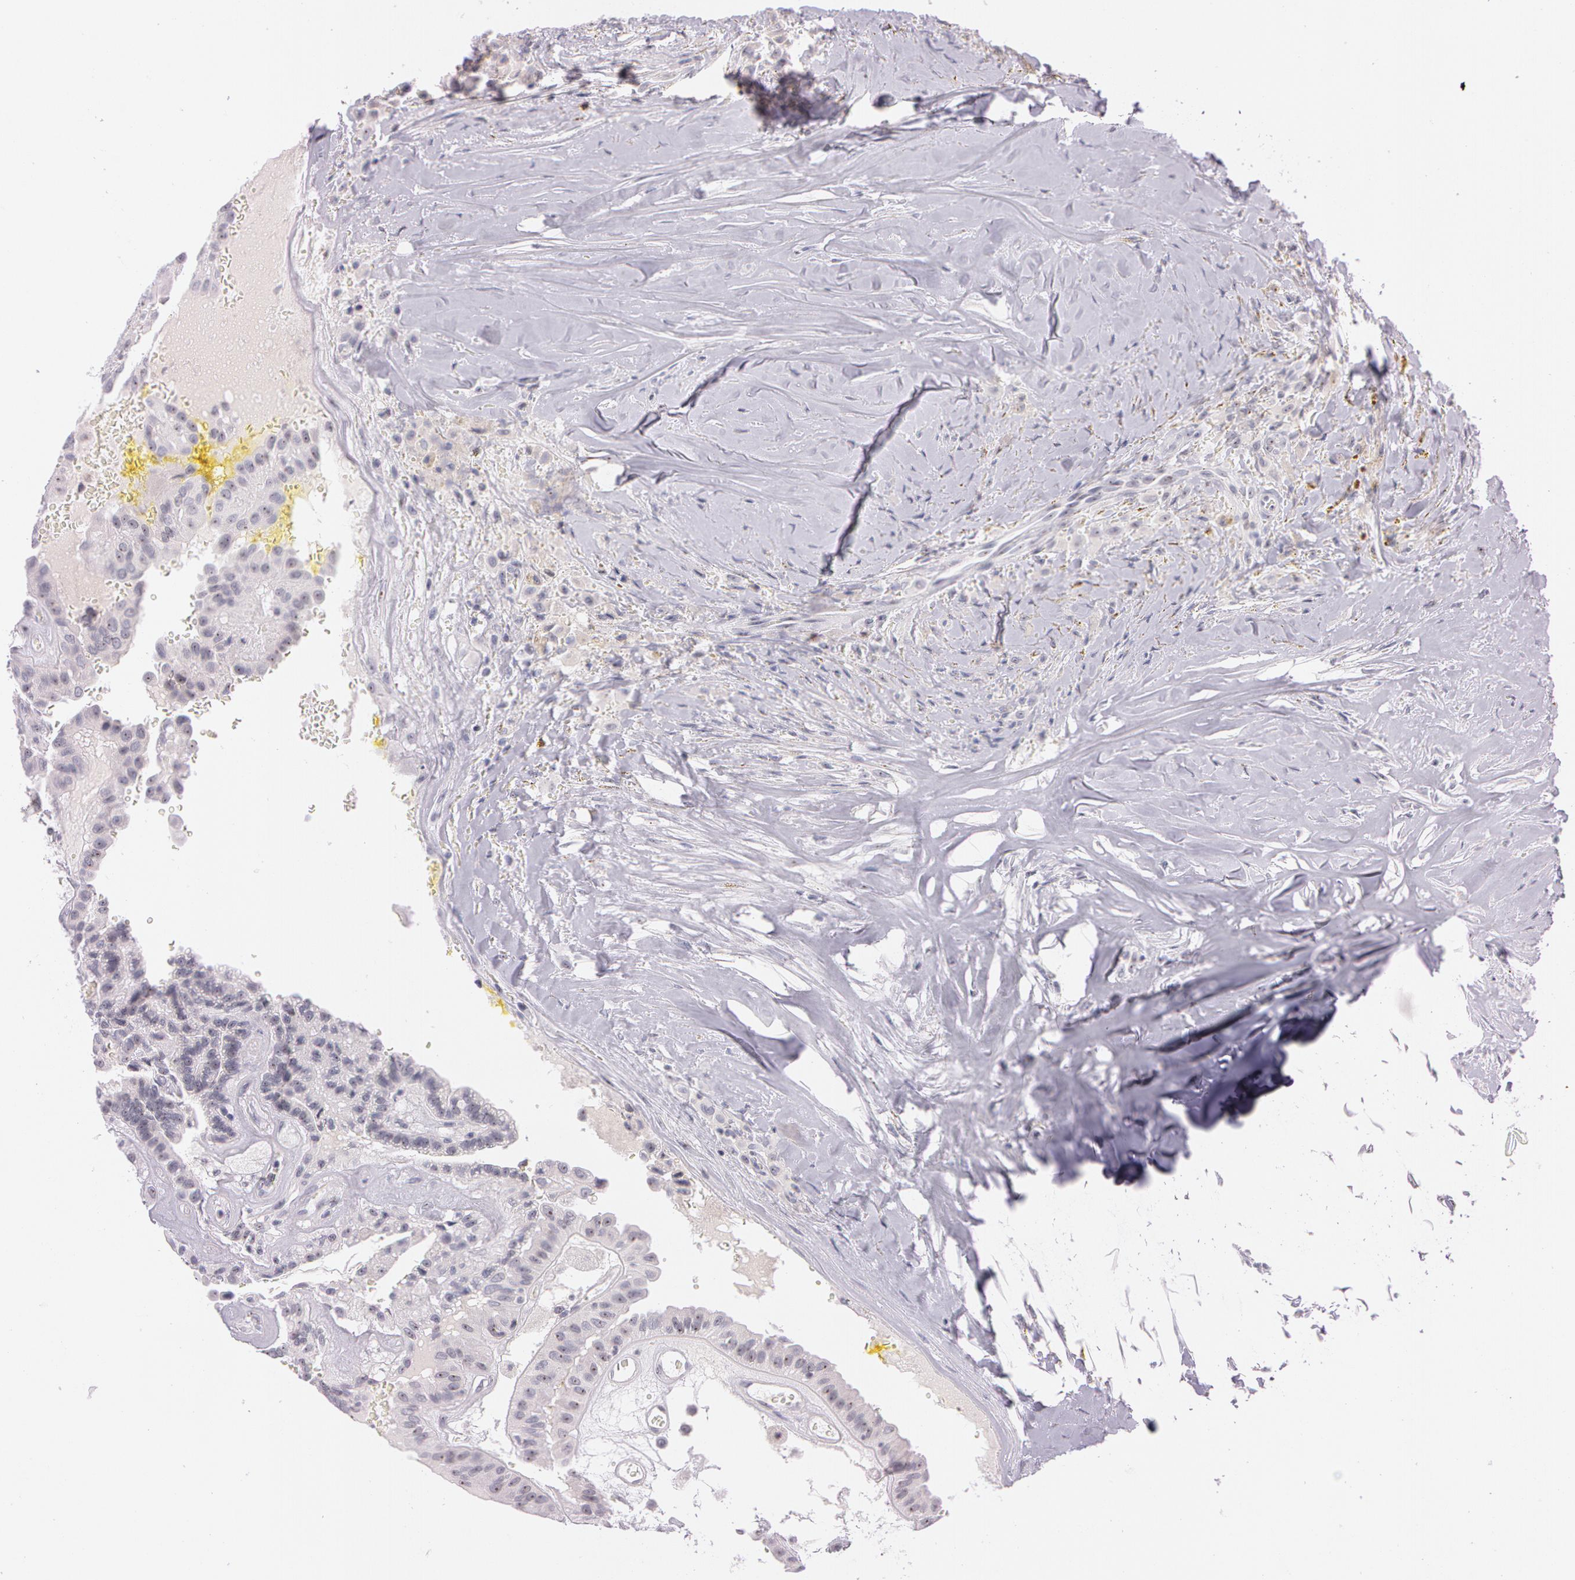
{"staining": {"intensity": "moderate", "quantity": ">75%", "location": "nuclear"}, "tissue": "thyroid cancer", "cell_type": "Tumor cells", "image_type": "cancer", "snomed": [{"axis": "morphology", "description": "Papillary adenocarcinoma, NOS"}, {"axis": "topography", "description": "Thyroid gland"}], "caption": "A photomicrograph showing moderate nuclear staining in approximately >75% of tumor cells in thyroid papillary adenocarcinoma, as visualized by brown immunohistochemical staining.", "gene": "FBL", "patient": {"sex": "male", "age": 87}}